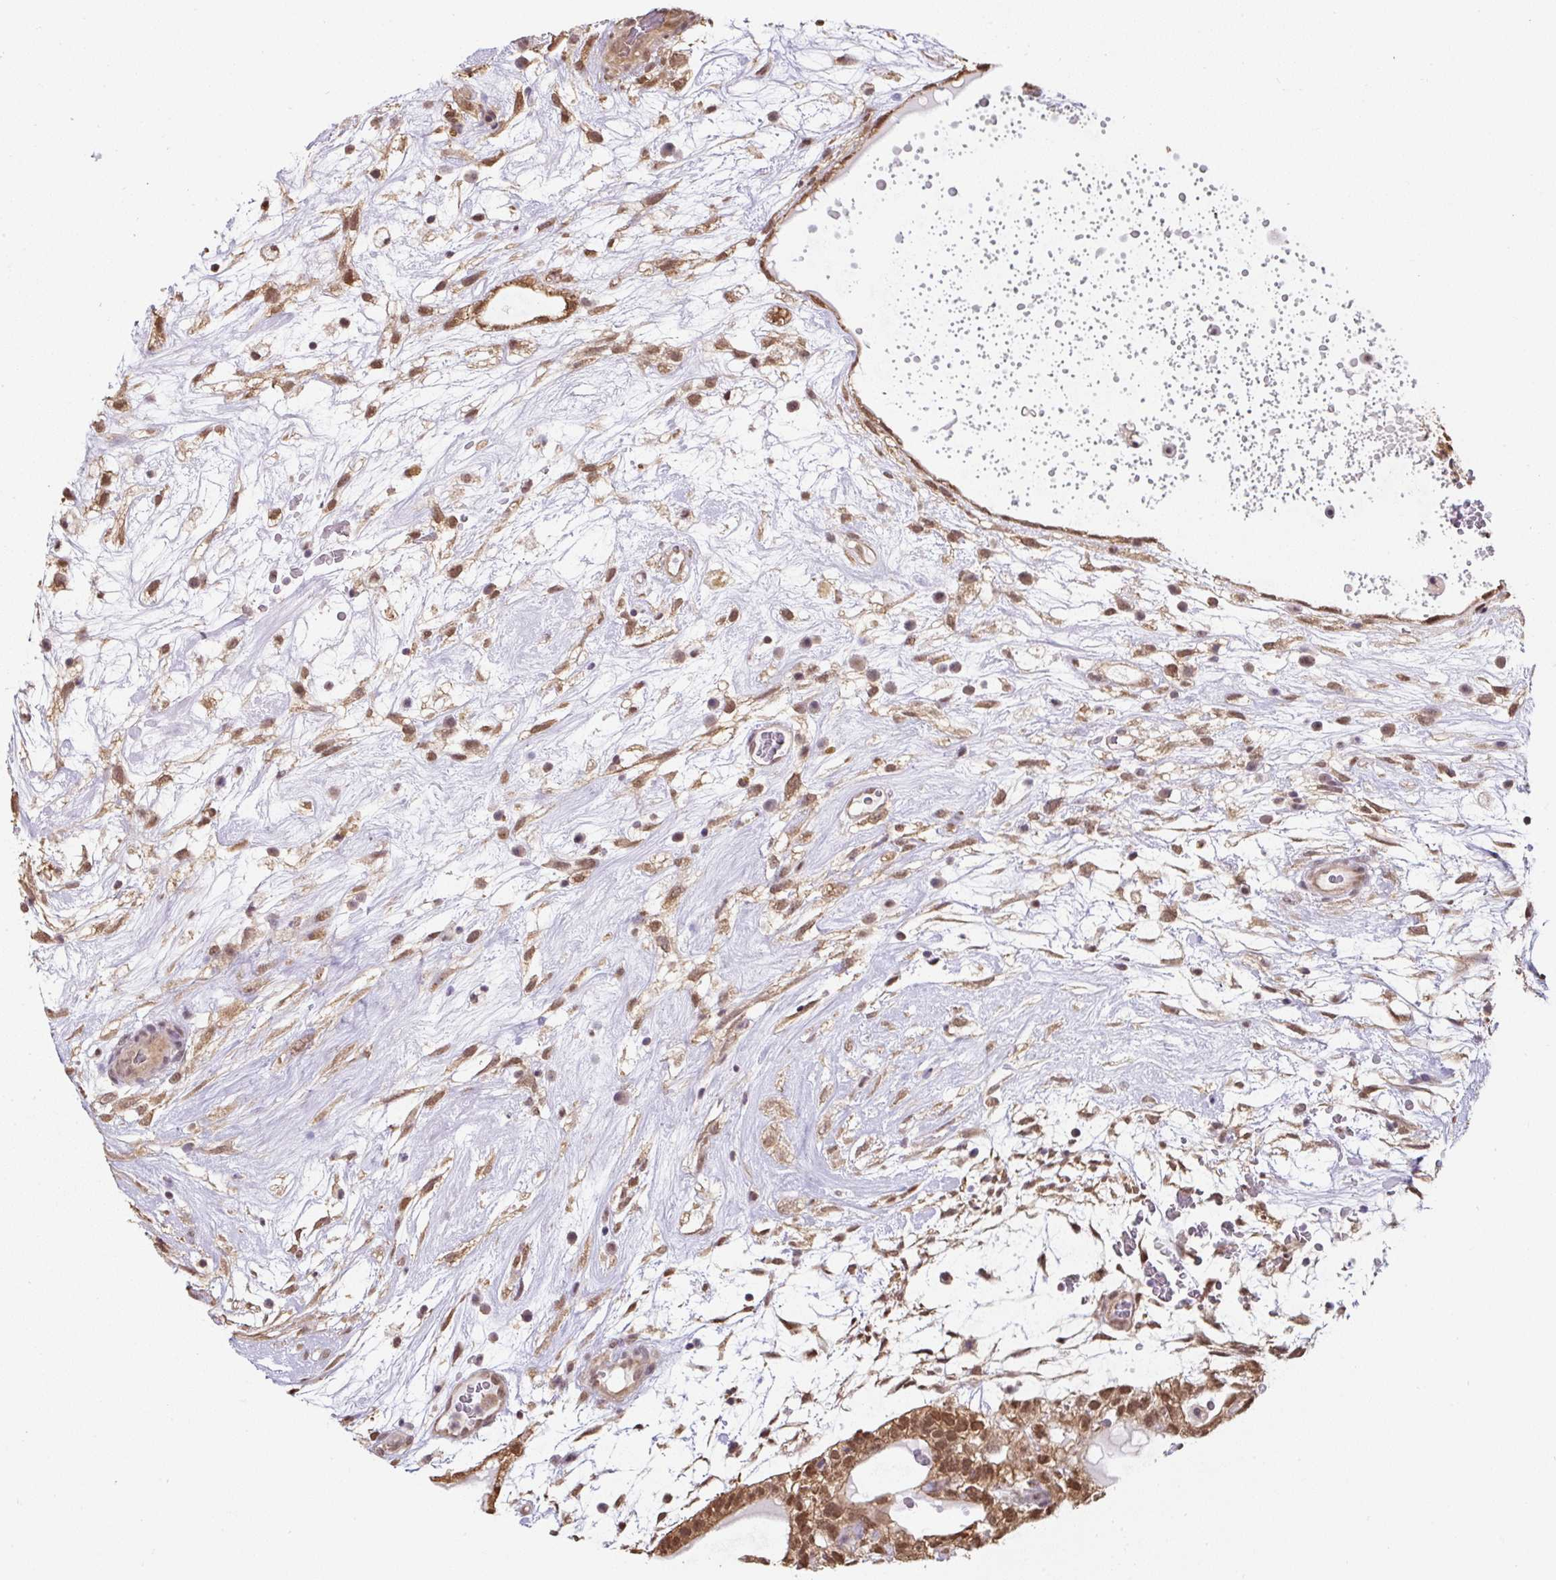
{"staining": {"intensity": "moderate", "quantity": ">75%", "location": "cytoplasmic/membranous,nuclear"}, "tissue": "testis cancer", "cell_type": "Tumor cells", "image_type": "cancer", "snomed": [{"axis": "morphology", "description": "Carcinoma, Embryonal, NOS"}, {"axis": "topography", "description": "Testis"}], "caption": "Immunohistochemistry image of testis cancer (embryonal carcinoma) stained for a protein (brown), which shows medium levels of moderate cytoplasmic/membranous and nuclear expression in about >75% of tumor cells.", "gene": "ST13", "patient": {"sex": "male", "age": 32}}